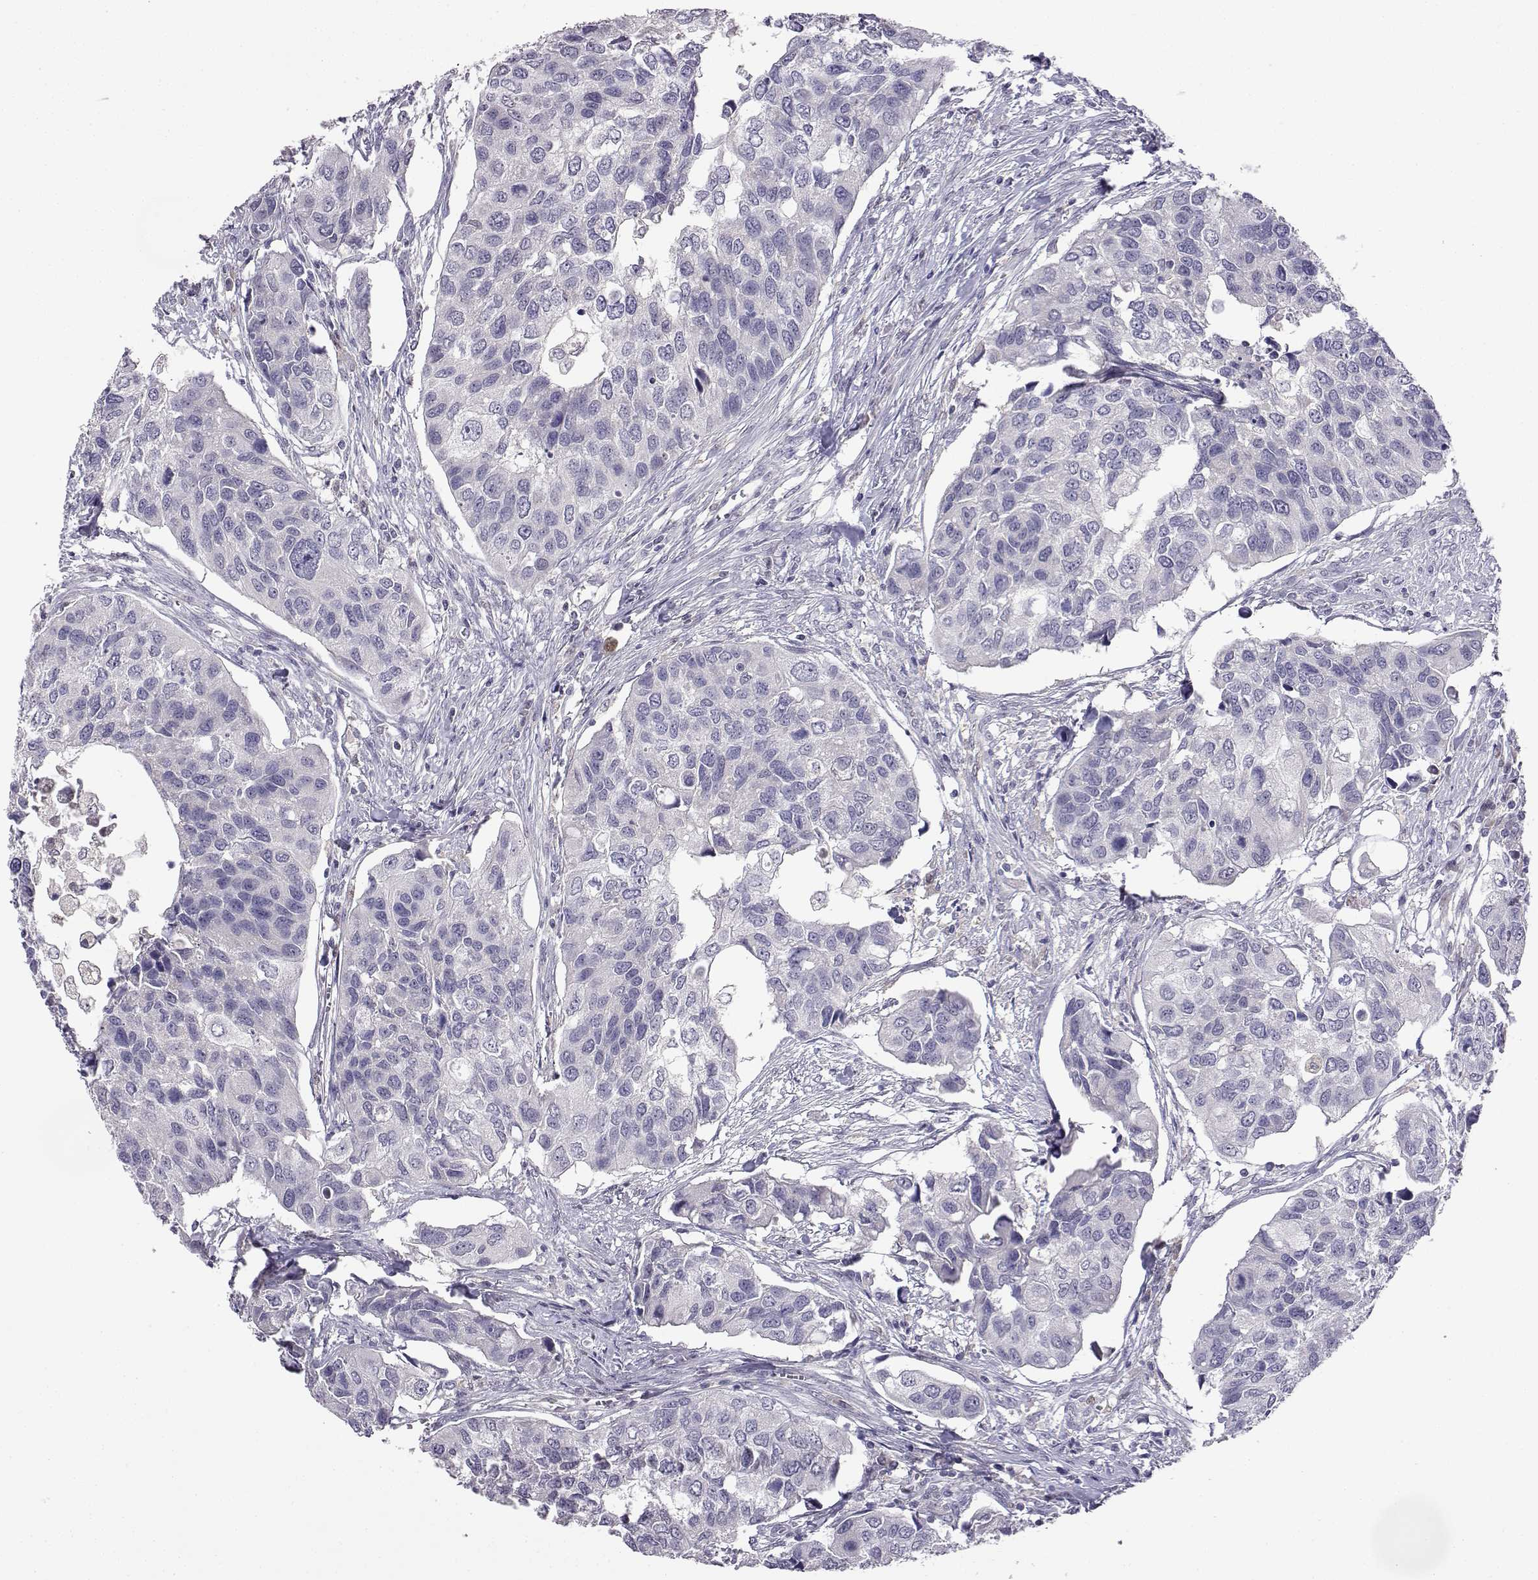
{"staining": {"intensity": "negative", "quantity": "none", "location": "none"}, "tissue": "urothelial cancer", "cell_type": "Tumor cells", "image_type": "cancer", "snomed": [{"axis": "morphology", "description": "Urothelial carcinoma, High grade"}, {"axis": "topography", "description": "Urinary bladder"}], "caption": "Tumor cells are negative for brown protein staining in high-grade urothelial carcinoma.", "gene": "AKR1B1", "patient": {"sex": "male", "age": 60}}